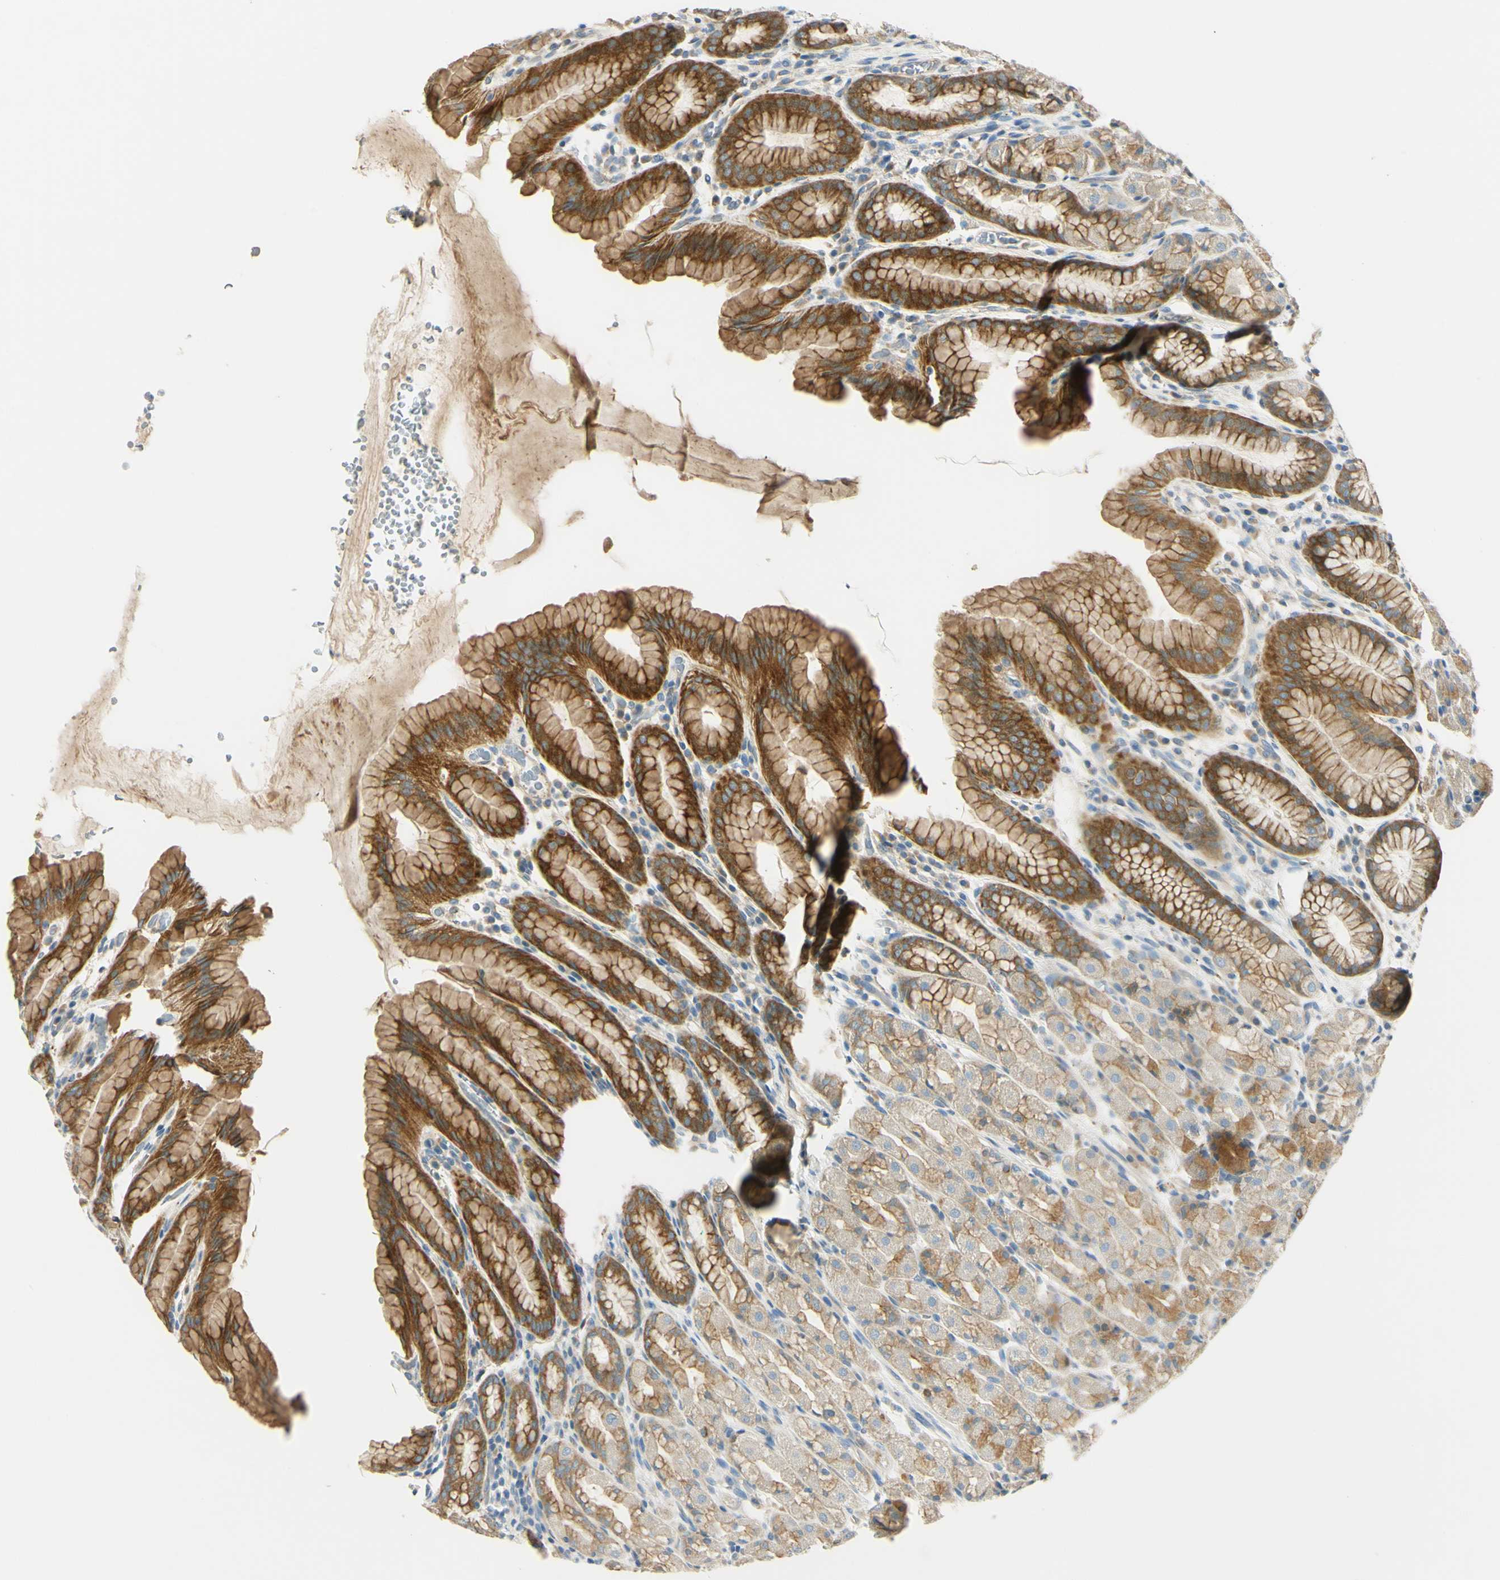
{"staining": {"intensity": "strong", "quantity": "25%-75%", "location": "cytoplasmic/membranous"}, "tissue": "stomach", "cell_type": "Glandular cells", "image_type": "normal", "snomed": [{"axis": "morphology", "description": "Normal tissue, NOS"}, {"axis": "topography", "description": "Stomach, upper"}], "caption": "DAB (3,3'-diaminobenzidine) immunohistochemical staining of benign human stomach exhibits strong cytoplasmic/membranous protein staining in approximately 25%-75% of glandular cells. (Brightfield microscopy of DAB IHC at high magnification).", "gene": "LAMA3", "patient": {"sex": "male", "age": 68}}